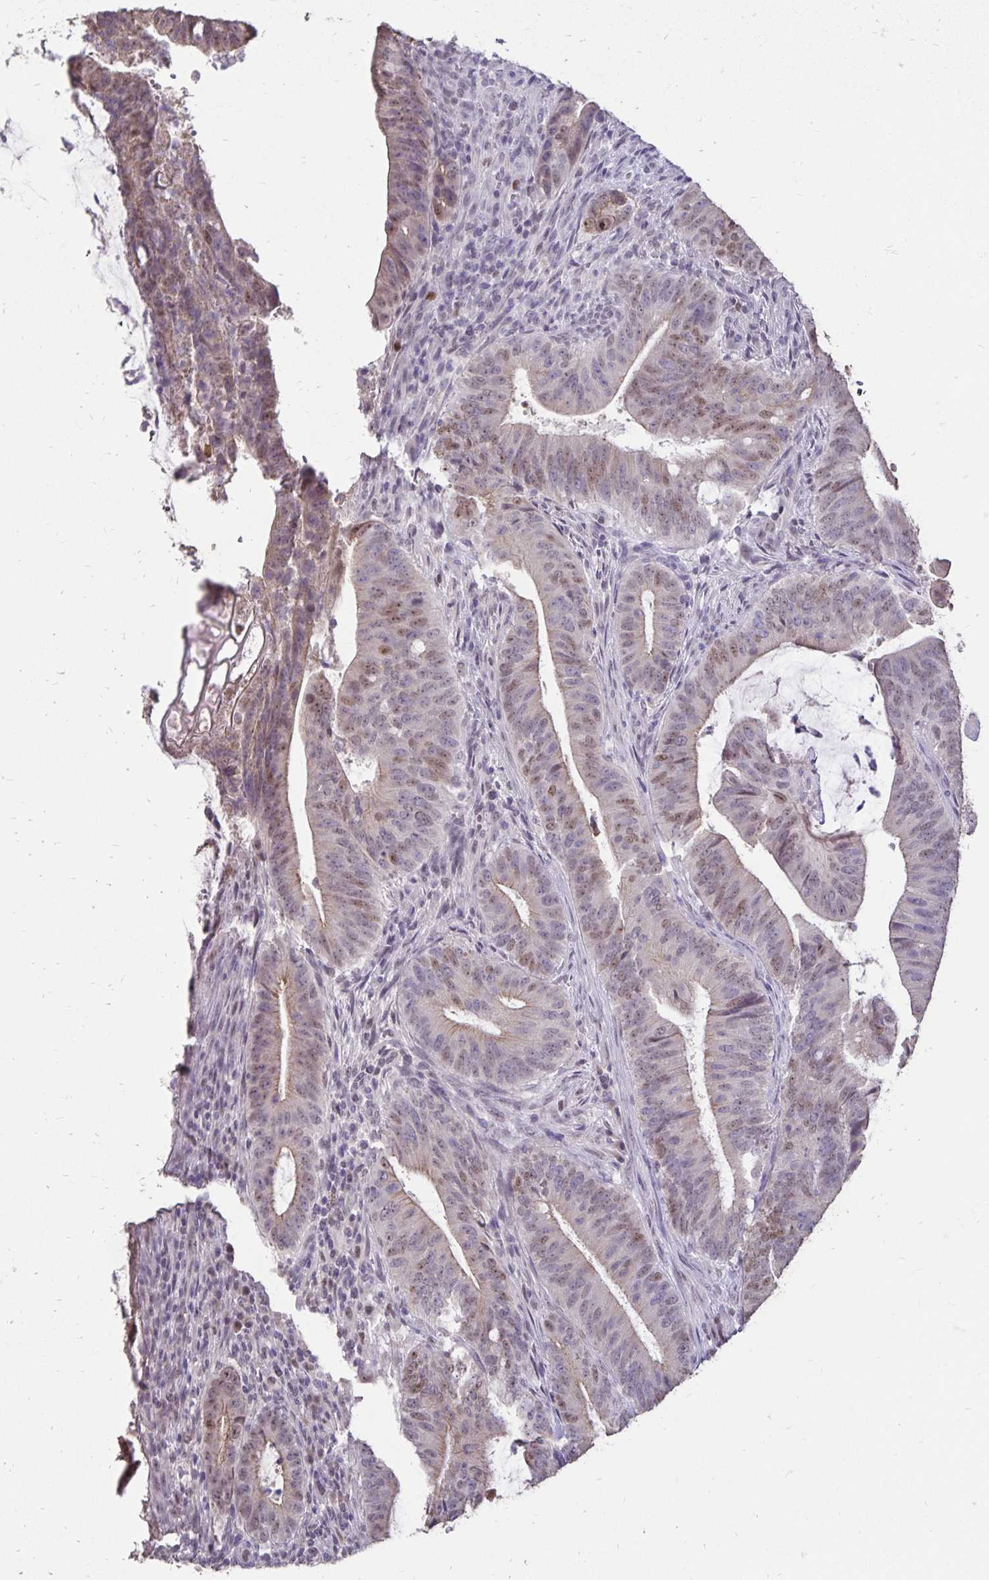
{"staining": {"intensity": "moderate", "quantity": ">75%", "location": "nuclear"}, "tissue": "colorectal cancer", "cell_type": "Tumor cells", "image_type": "cancer", "snomed": [{"axis": "morphology", "description": "Adenocarcinoma, NOS"}, {"axis": "topography", "description": "Colon"}], "caption": "Immunohistochemistry staining of colorectal adenocarcinoma, which displays medium levels of moderate nuclear positivity in approximately >75% of tumor cells indicating moderate nuclear protein positivity. The staining was performed using DAB (brown) for protein detection and nuclei were counterstained in hematoxylin (blue).", "gene": "POLB", "patient": {"sex": "female", "age": 43}}